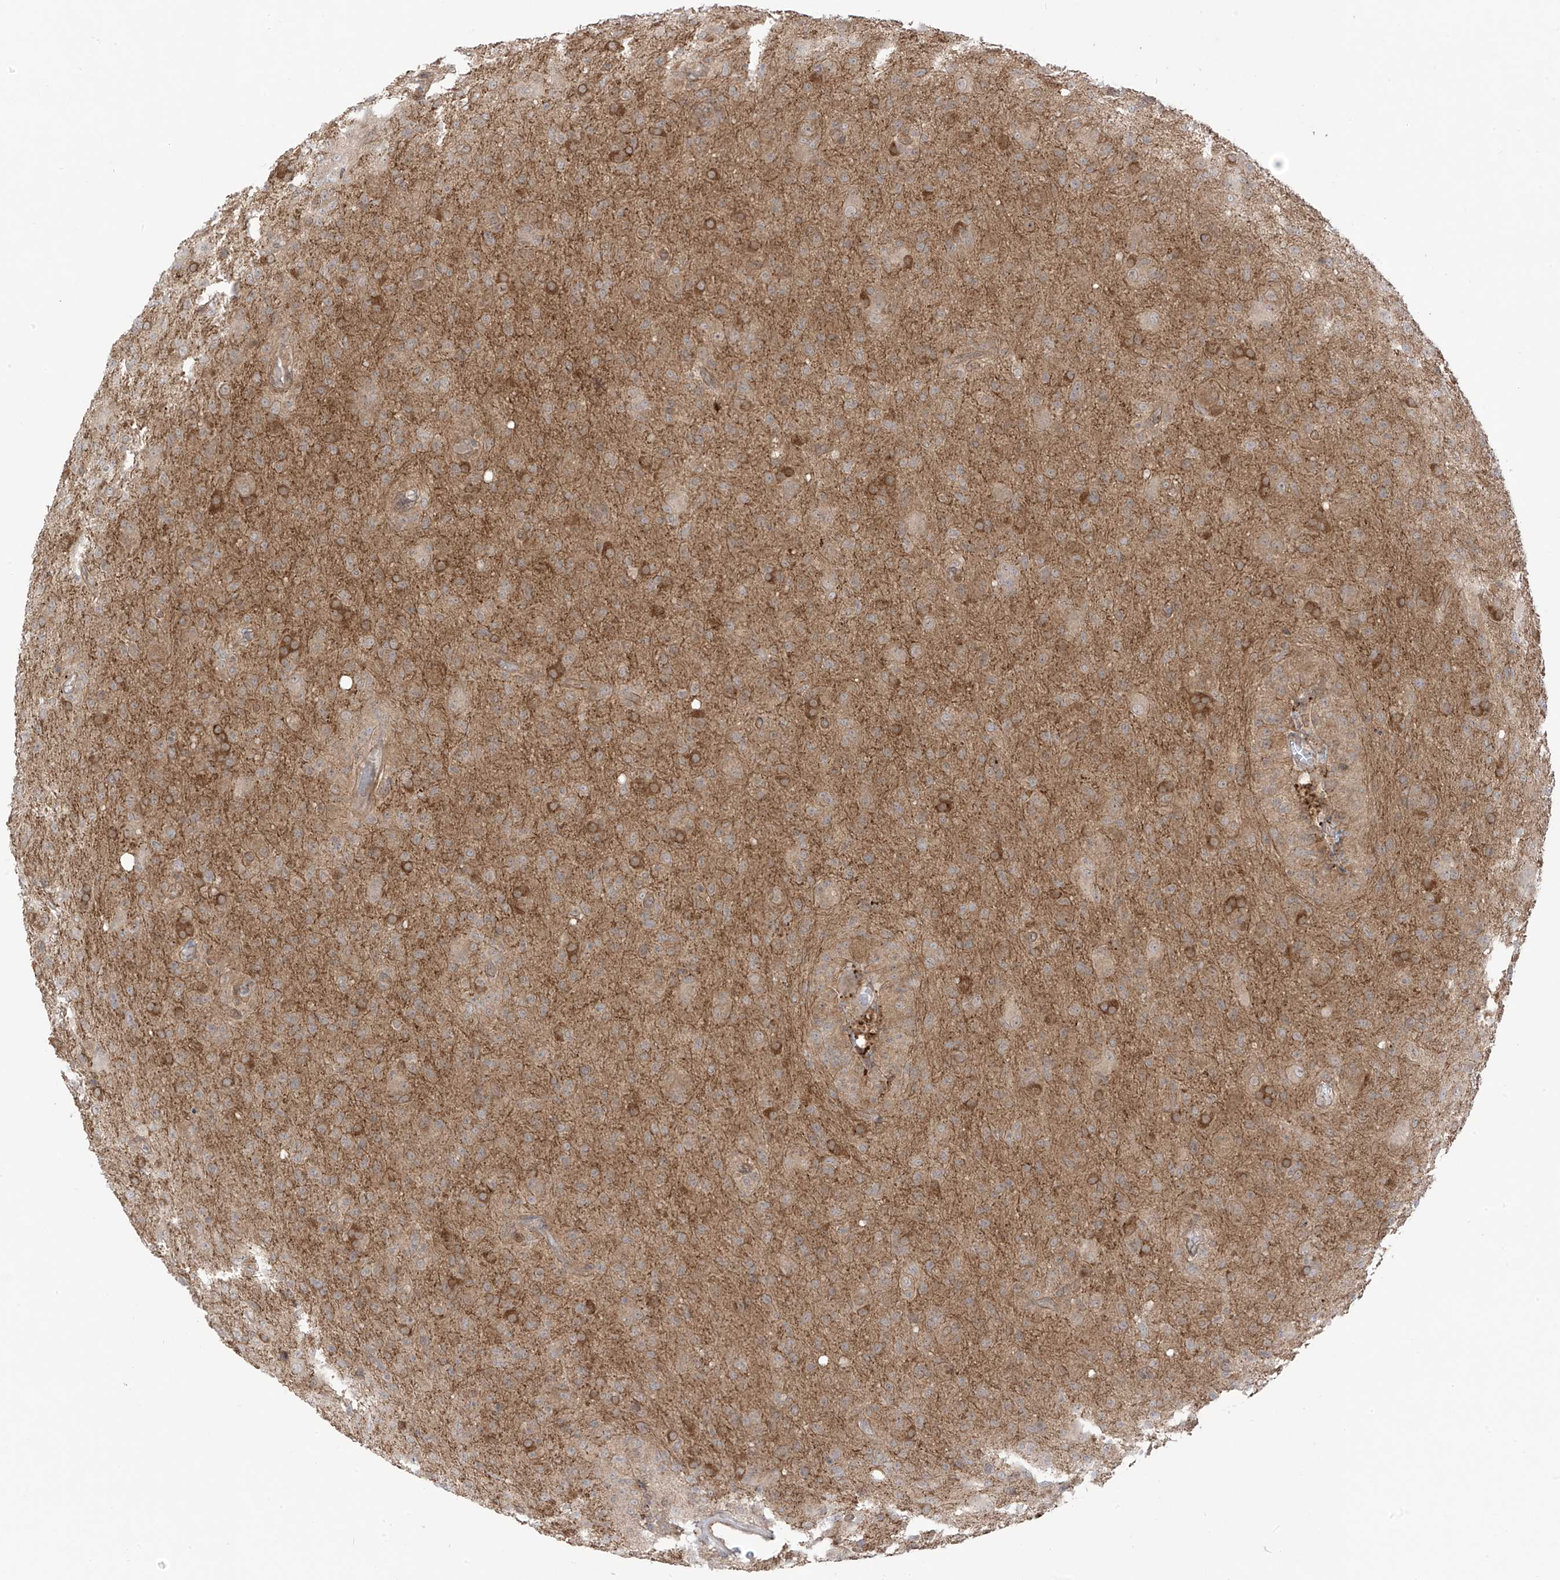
{"staining": {"intensity": "moderate", "quantity": "<25%", "location": "cytoplasmic/membranous"}, "tissue": "glioma", "cell_type": "Tumor cells", "image_type": "cancer", "snomed": [{"axis": "morphology", "description": "Glioma, malignant, High grade"}, {"axis": "topography", "description": "Brain"}], "caption": "A high-resolution image shows immunohistochemistry (IHC) staining of glioma, which exhibits moderate cytoplasmic/membranous expression in about <25% of tumor cells.", "gene": "PDE11A", "patient": {"sex": "female", "age": 57}}